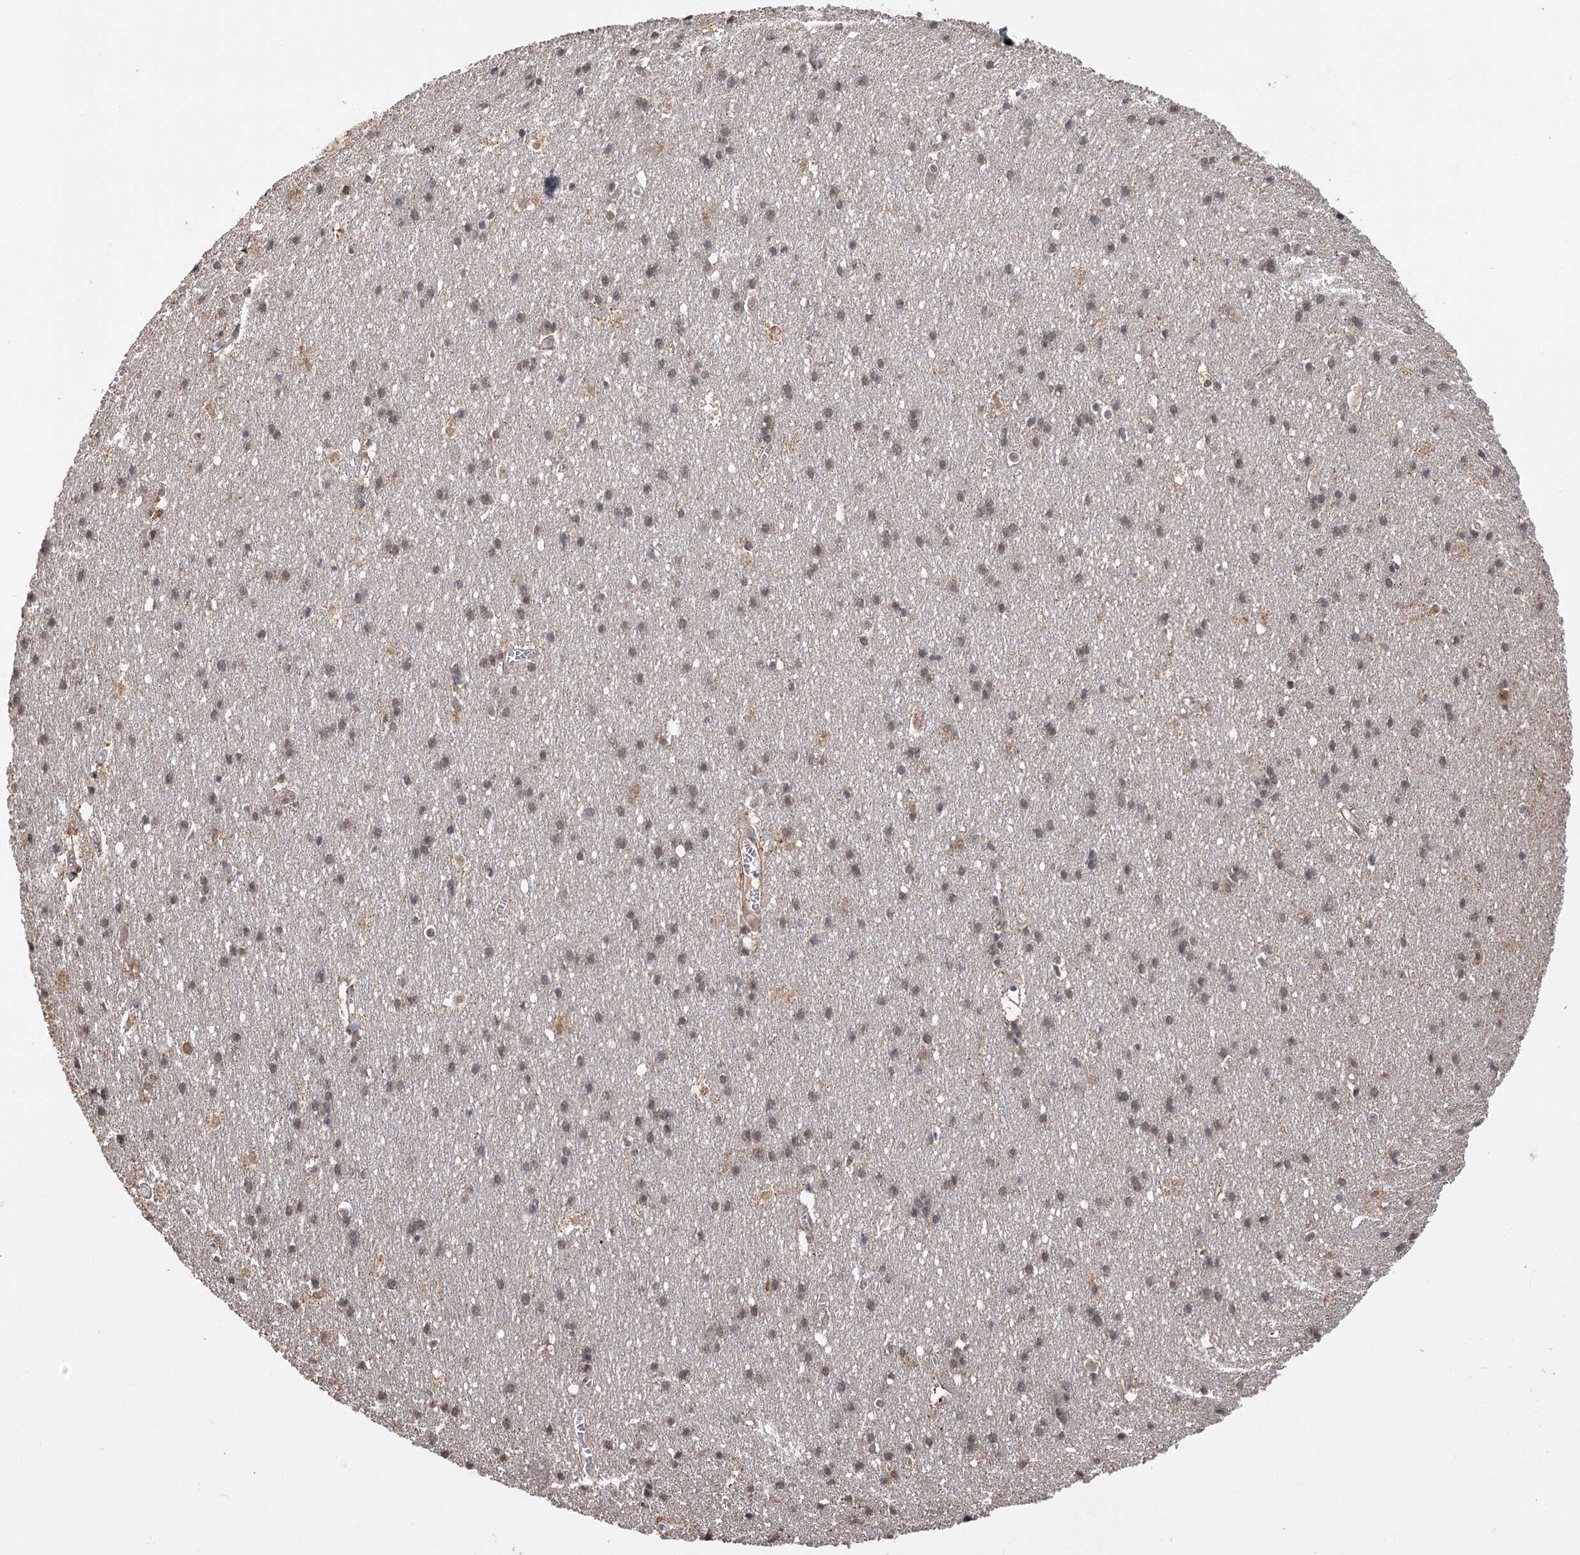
{"staining": {"intensity": "moderate", "quantity": ">75%", "location": "cytoplasmic/membranous,nuclear"}, "tissue": "cerebral cortex", "cell_type": "Endothelial cells", "image_type": "normal", "snomed": [{"axis": "morphology", "description": "Normal tissue, NOS"}, {"axis": "topography", "description": "Cerebral cortex"}], "caption": "This is a histology image of IHC staining of unremarkable cerebral cortex, which shows moderate positivity in the cytoplasmic/membranous,nuclear of endothelial cells.", "gene": "TENM2", "patient": {"sex": "male", "age": 54}}